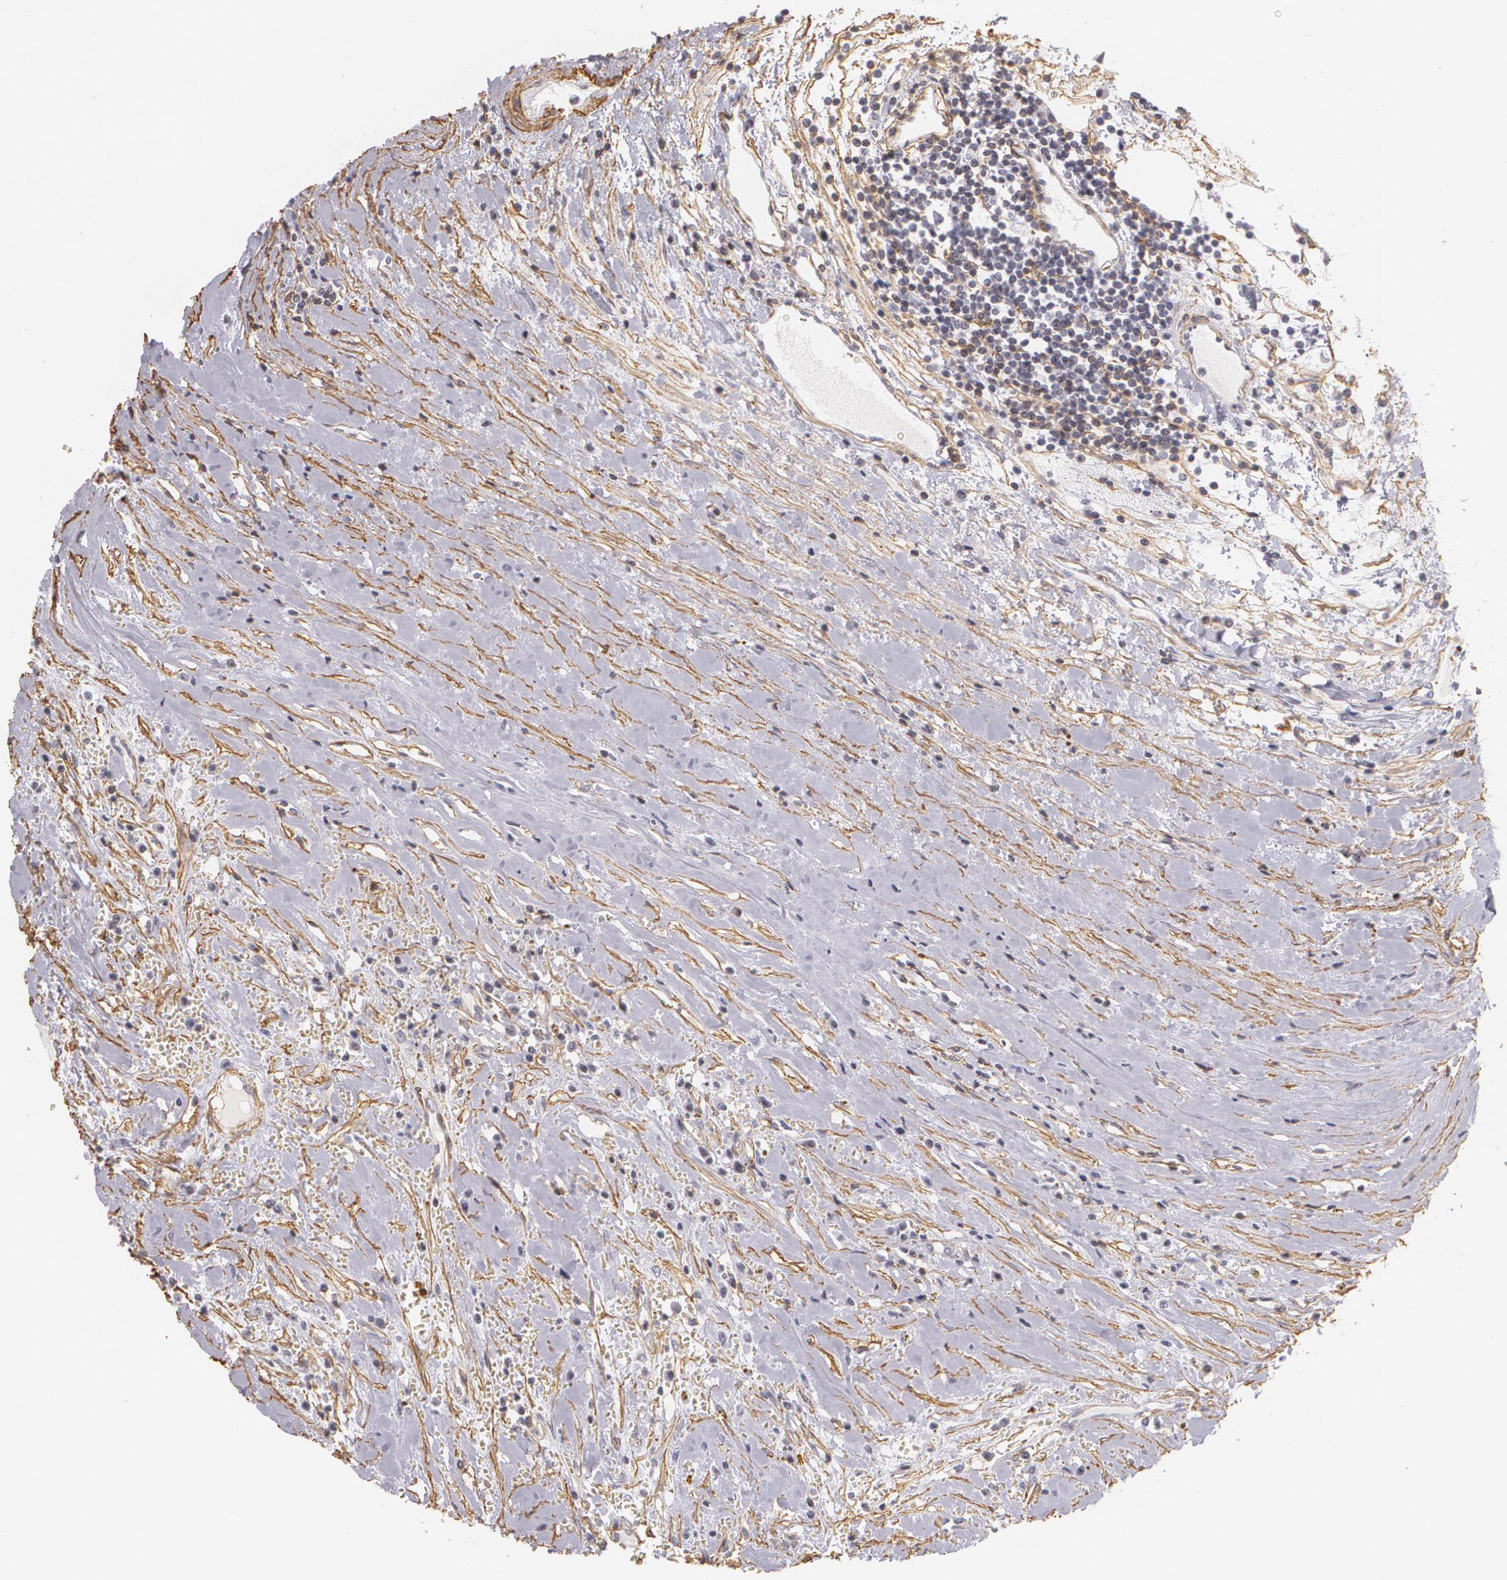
{"staining": {"intensity": "moderate", "quantity": "25%-75%", "location": "cytoplasmic/membranous"}, "tissue": "renal cancer", "cell_type": "Tumor cells", "image_type": "cancer", "snomed": [{"axis": "morphology", "description": "Adenocarcinoma, NOS"}, {"axis": "topography", "description": "Kidney"}], "caption": "Immunohistochemistry (IHC) image of neoplastic tissue: renal adenocarcinoma stained using immunohistochemistry (IHC) displays medium levels of moderate protein expression localized specifically in the cytoplasmic/membranous of tumor cells, appearing as a cytoplasmic/membranous brown color.", "gene": "VAMP1", "patient": {"sex": "male", "age": 82}}